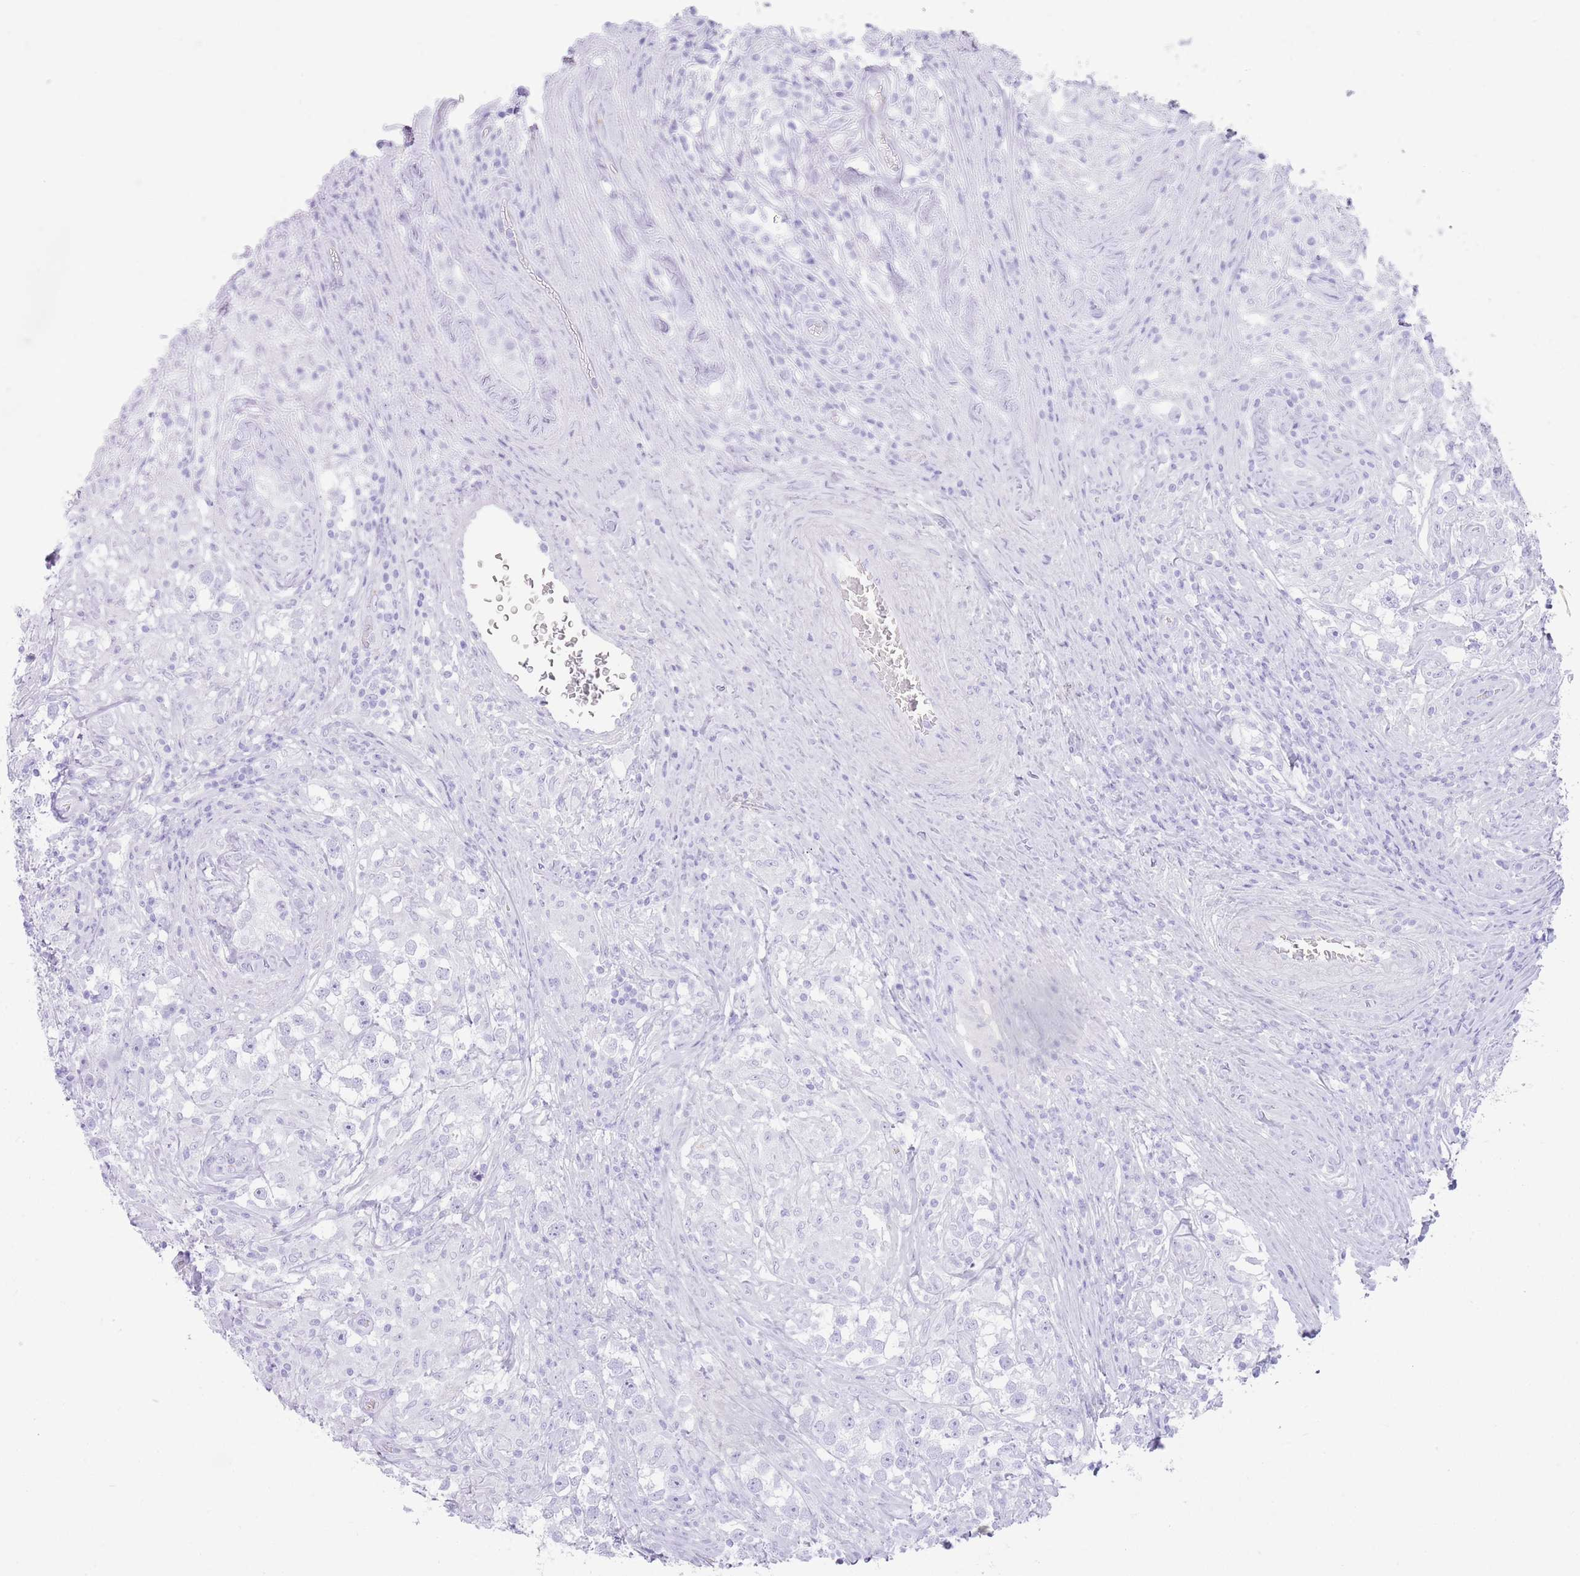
{"staining": {"intensity": "negative", "quantity": "none", "location": "none"}, "tissue": "testis cancer", "cell_type": "Tumor cells", "image_type": "cancer", "snomed": [{"axis": "morphology", "description": "Seminoma, NOS"}, {"axis": "topography", "description": "Testis"}], "caption": "This is an IHC histopathology image of testis cancer. There is no staining in tumor cells.", "gene": "ELOA2", "patient": {"sex": "male", "age": 46}}